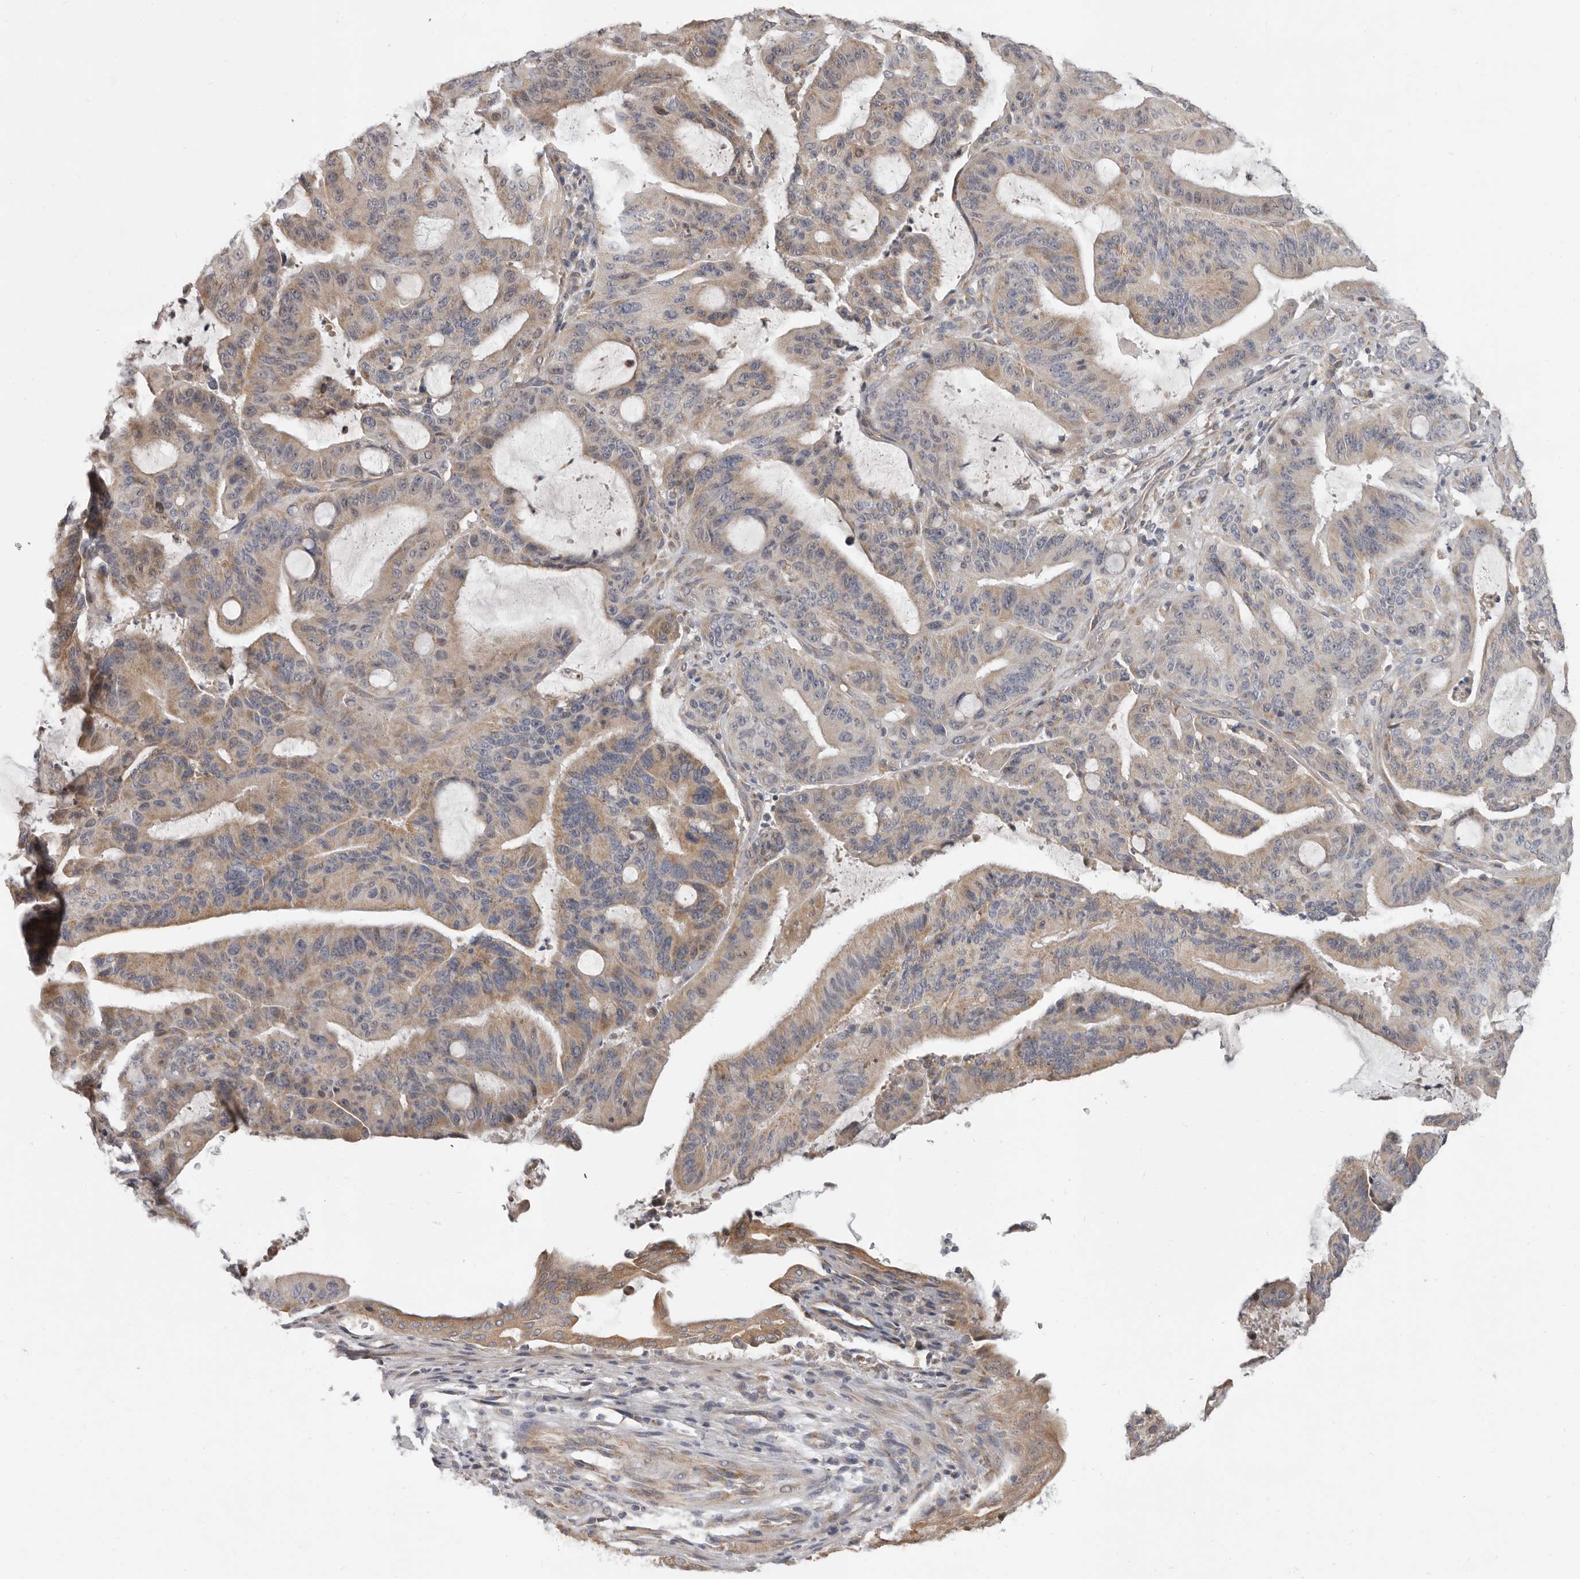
{"staining": {"intensity": "moderate", "quantity": ">75%", "location": "cytoplasmic/membranous"}, "tissue": "liver cancer", "cell_type": "Tumor cells", "image_type": "cancer", "snomed": [{"axis": "morphology", "description": "Normal tissue, NOS"}, {"axis": "morphology", "description": "Cholangiocarcinoma"}, {"axis": "topography", "description": "Liver"}, {"axis": "topography", "description": "Peripheral nerve tissue"}], "caption": "IHC (DAB) staining of human liver cholangiocarcinoma exhibits moderate cytoplasmic/membranous protein staining in about >75% of tumor cells. The staining was performed using DAB (3,3'-diaminobenzidine), with brown indicating positive protein expression. Nuclei are stained blue with hematoxylin.", "gene": "UNK", "patient": {"sex": "female", "age": 73}}